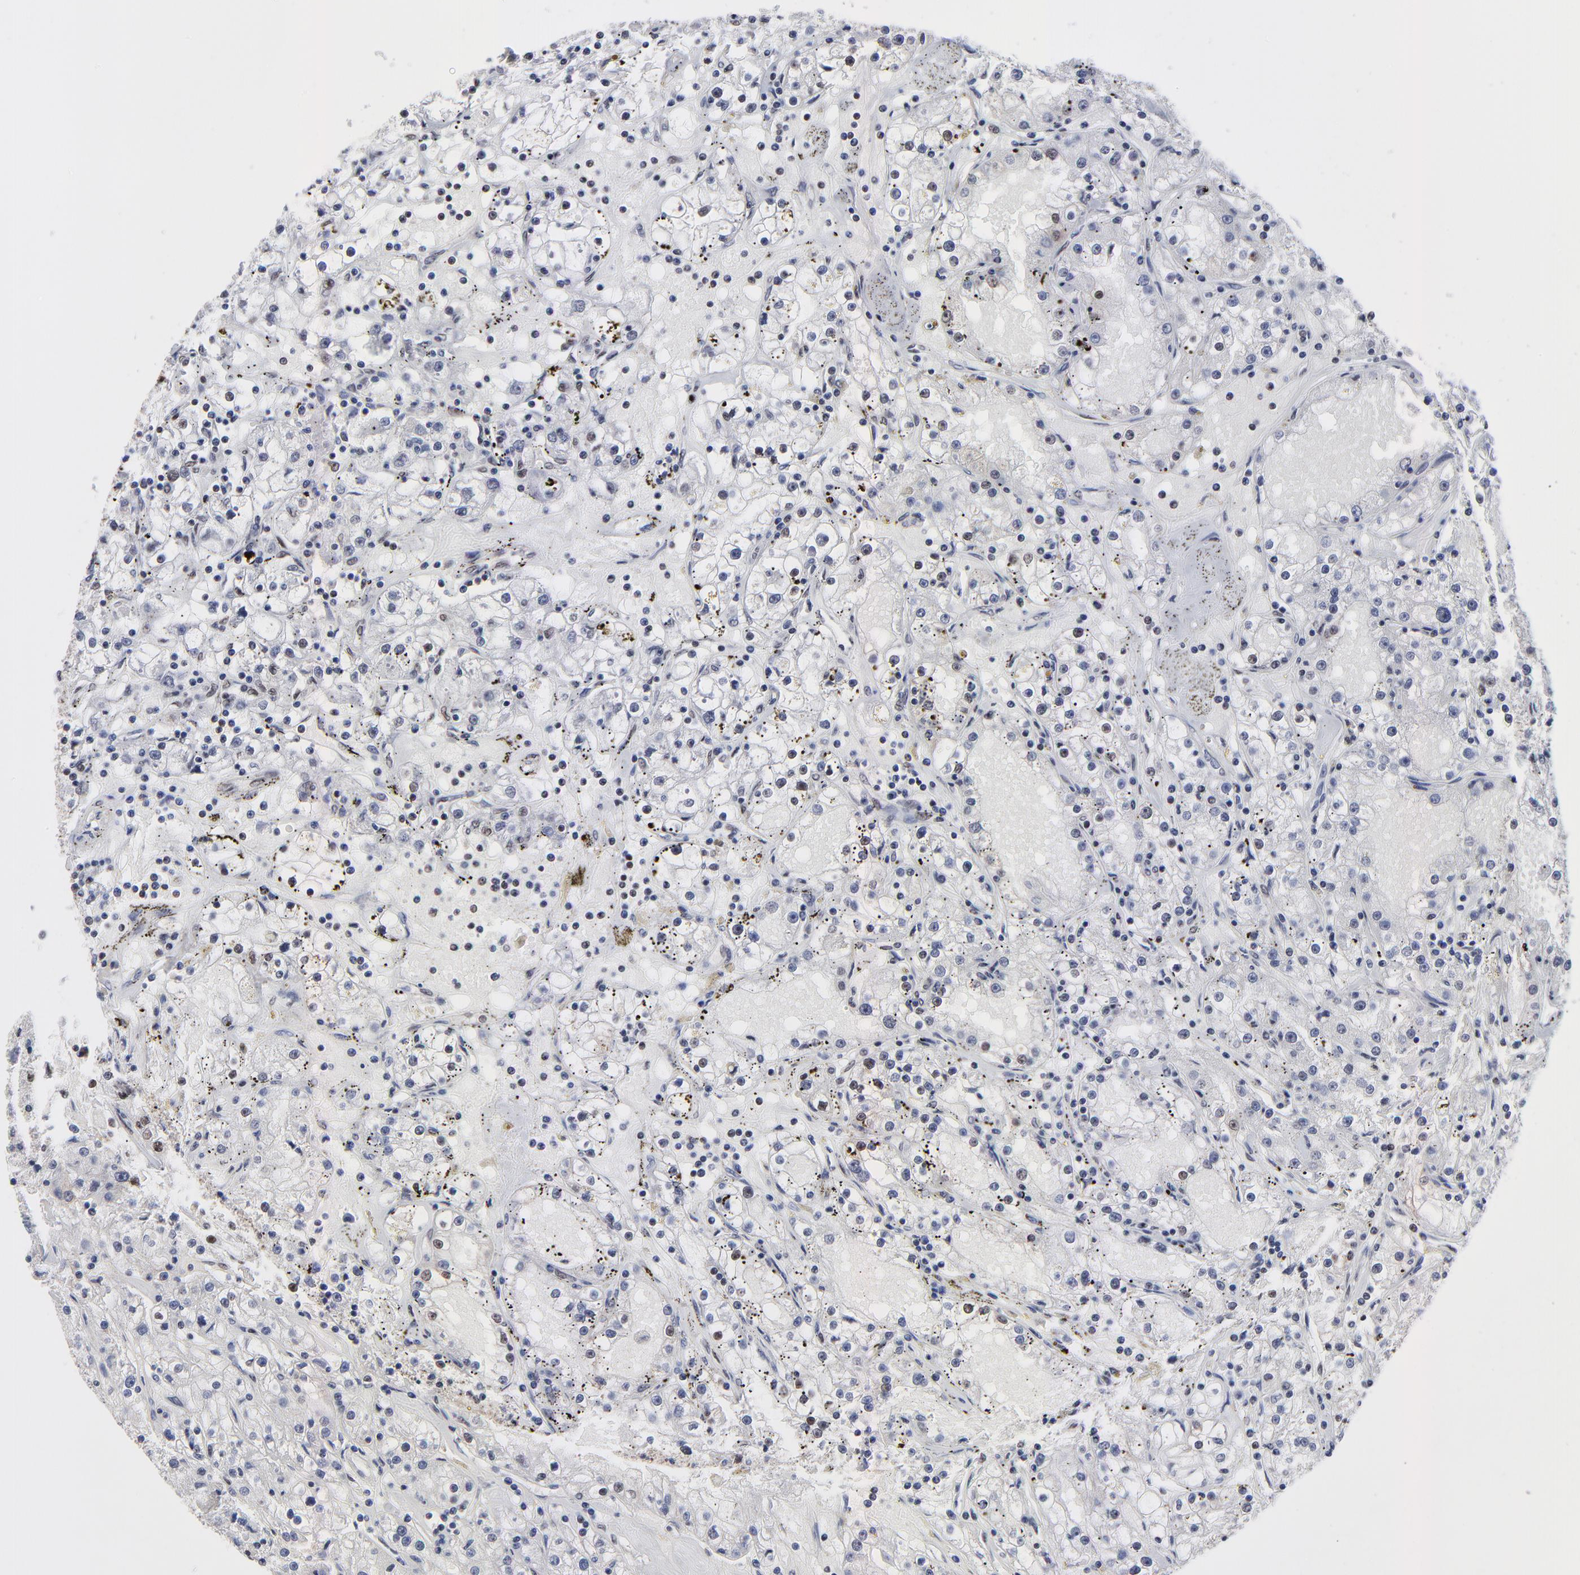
{"staining": {"intensity": "weak", "quantity": "<25%", "location": "nuclear"}, "tissue": "renal cancer", "cell_type": "Tumor cells", "image_type": "cancer", "snomed": [{"axis": "morphology", "description": "Adenocarcinoma, NOS"}, {"axis": "topography", "description": "Kidney"}], "caption": "Renal adenocarcinoma was stained to show a protein in brown. There is no significant staining in tumor cells.", "gene": "ZMYM3", "patient": {"sex": "male", "age": 56}}